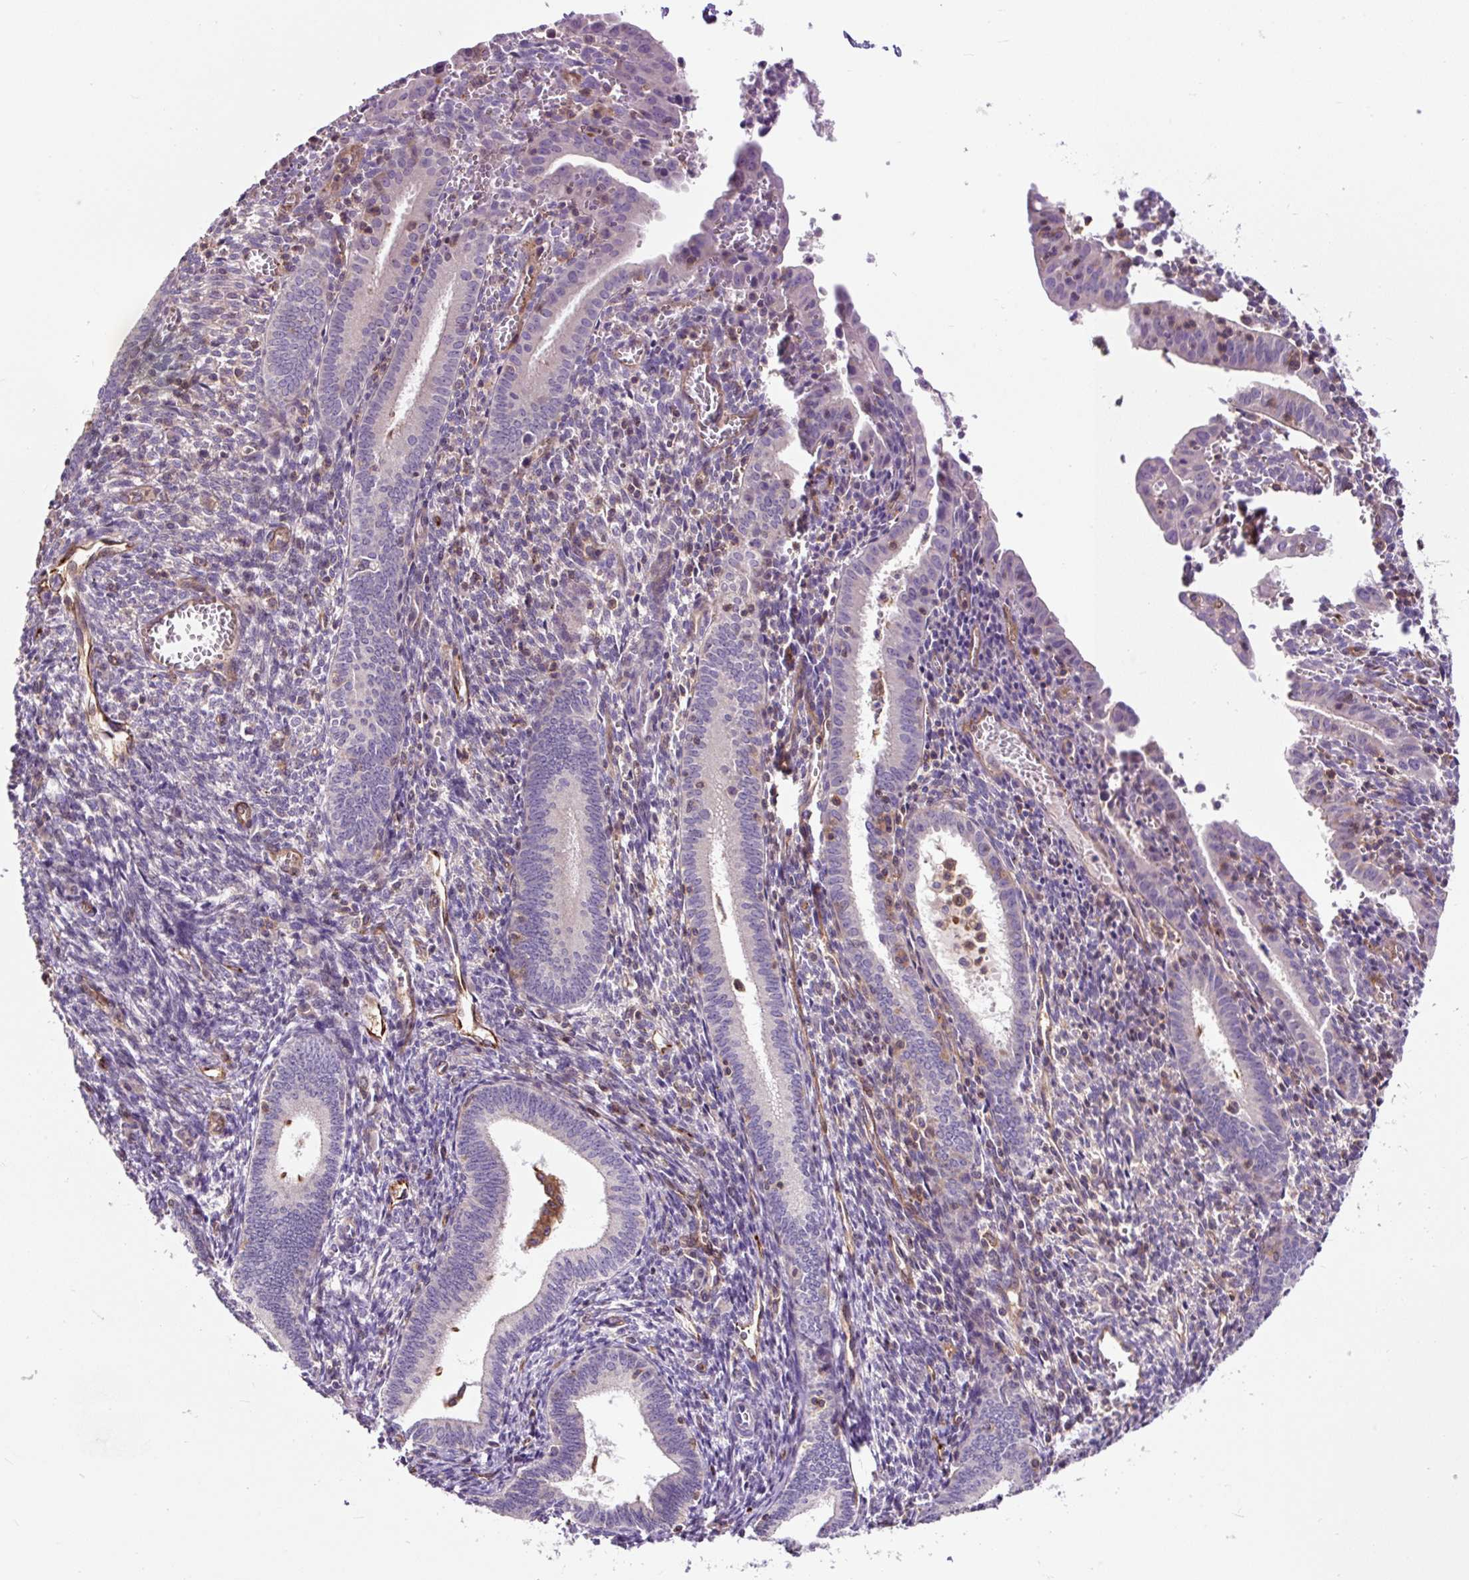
{"staining": {"intensity": "moderate", "quantity": "<25%", "location": "cytoplasmic/membranous"}, "tissue": "endometrium", "cell_type": "Cells in endometrial stroma", "image_type": "normal", "snomed": [{"axis": "morphology", "description": "Normal tissue, NOS"}, {"axis": "topography", "description": "Endometrium"}], "caption": "Immunohistochemistry of normal human endometrium exhibits low levels of moderate cytoplasmic/membranous staining in about <25% of cells in endometrial stroma. The staining is performed using DAB brown chromogen to label protein expression. The nuclei are counter-stained blue using hematoxylin.", "gene": "PCDHGB3", "patient": {"sex": "female", "age": 41}}